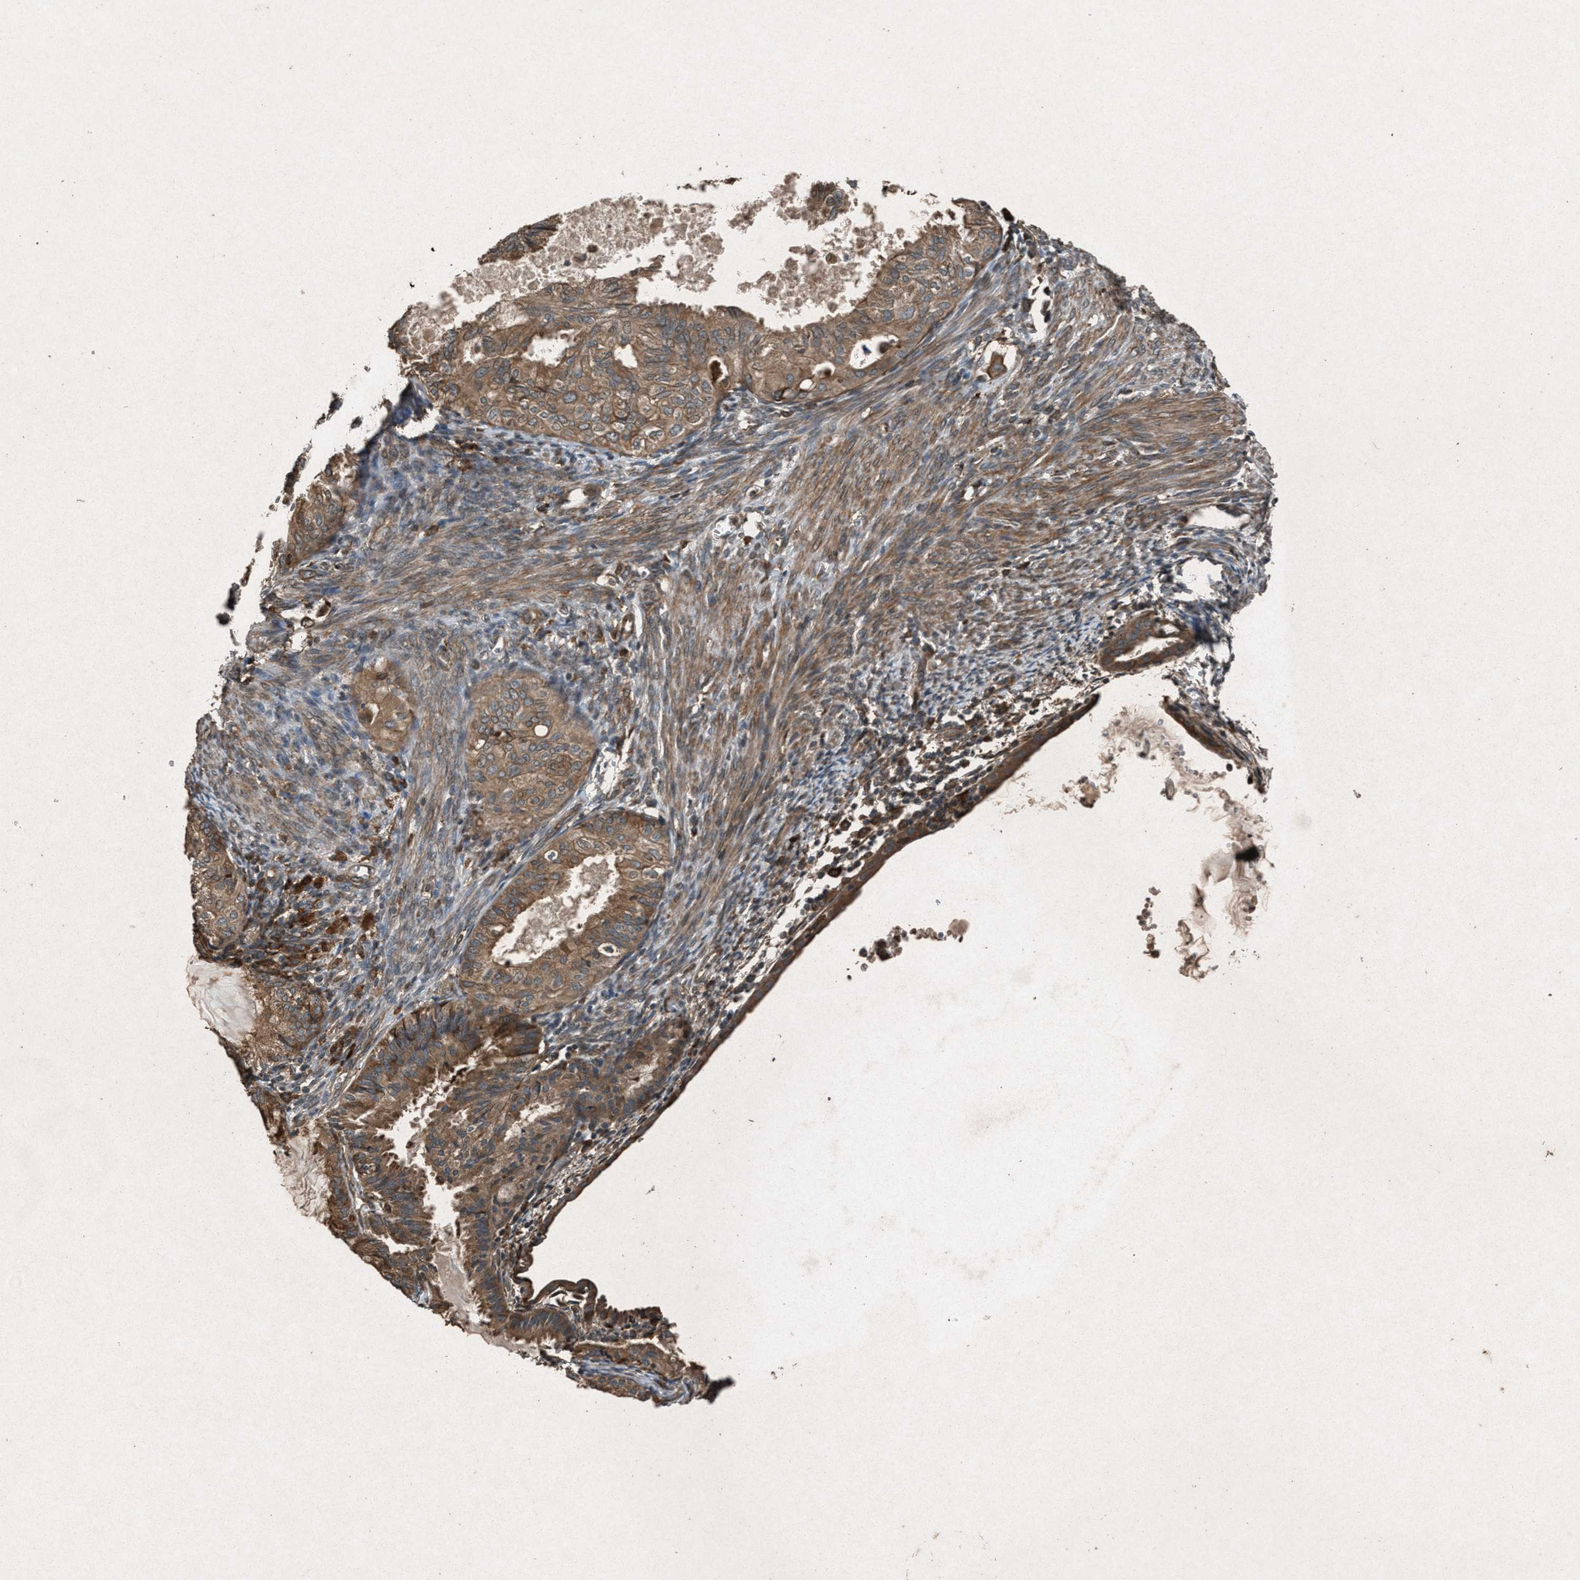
{"staining": {"intensity": "moderate", "quantity": ">75%", "location": "cytoplasmic/membranous"}, "tissue": "cervical cancer", "cell_type": "Tumor cells", "image_type": "cancer", "snomed": [{"axis": "morphology", "description": "Normal tissue, NOS"}, {"axis": "morphology", "description": "Adenocarcinoma, NOS"}, {"axis": "topography", "description": "Cervix"}, {"axis": "topography", "description": "Endometrium"}], "caption": "IHC micrograph of human cervical cancer (adenocarcinoma) stained for a protein (brown), which demonstrates medium levels of moderate cytoplasmic/membranous expression in approximately >75% of tumor cells.", "gene": "CALR", "patient": {"sex": "female", "age": 86}}